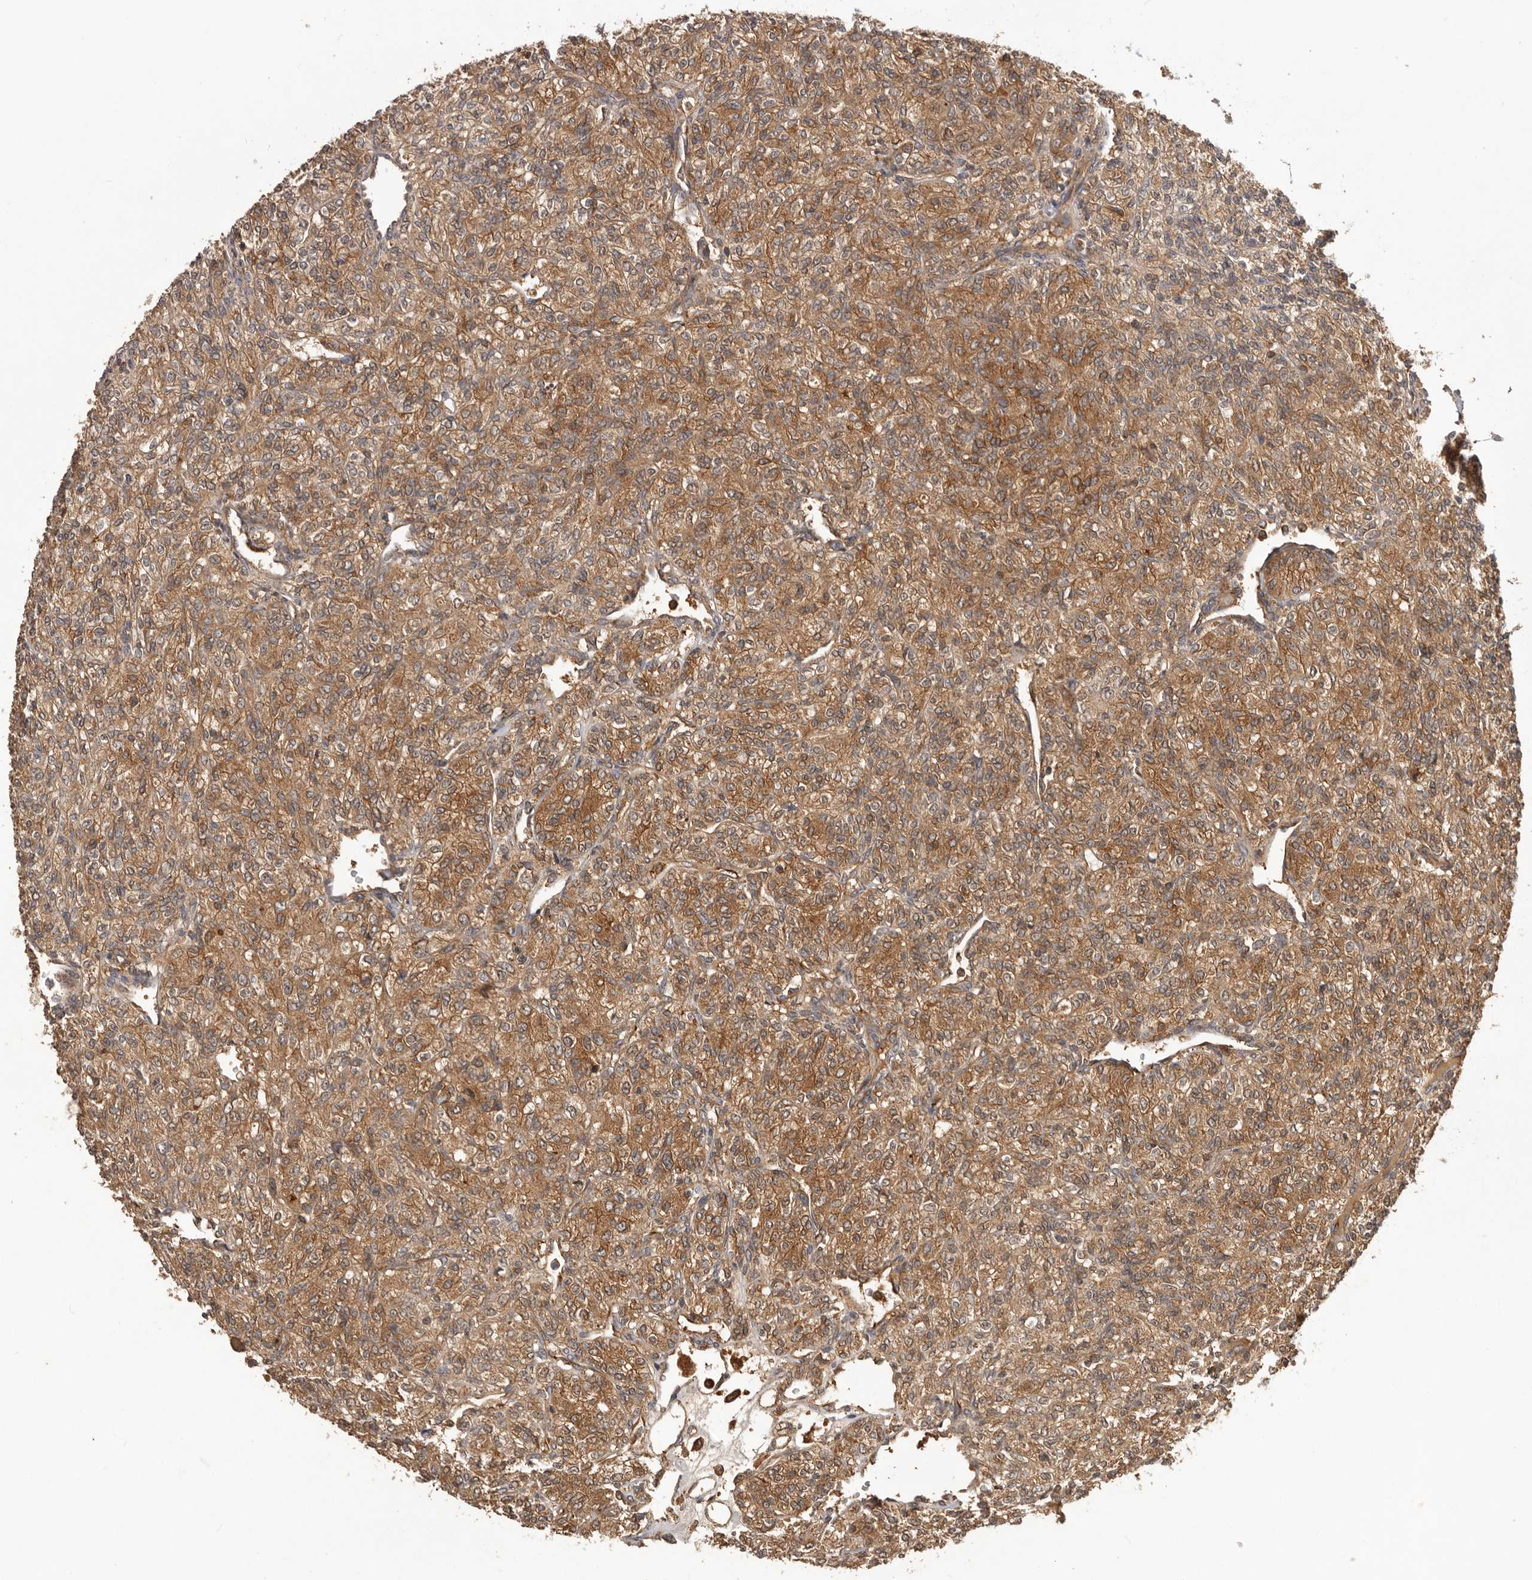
{"staining": {"intensity": "moderate", "quantity": ">75%", "location": "cytoplasmic/membranous"}, "tissue": "renal cancer", "cell_type": "Tumor cells", "image_type": "cancer", "snomed": [{"axis": "morphology", "description": "Adenocarcinoma, NOS"}, {"axis": "topography", "description": "Kidney"}], "caption": "A photomicrograph of renal adenocarcinoma stained for a protein reveals moderate cytoplasmic/membranous brown staining in tumor cells.", "gene": "SLC22A3", "patient": {"sex": "male", "age": 77}}